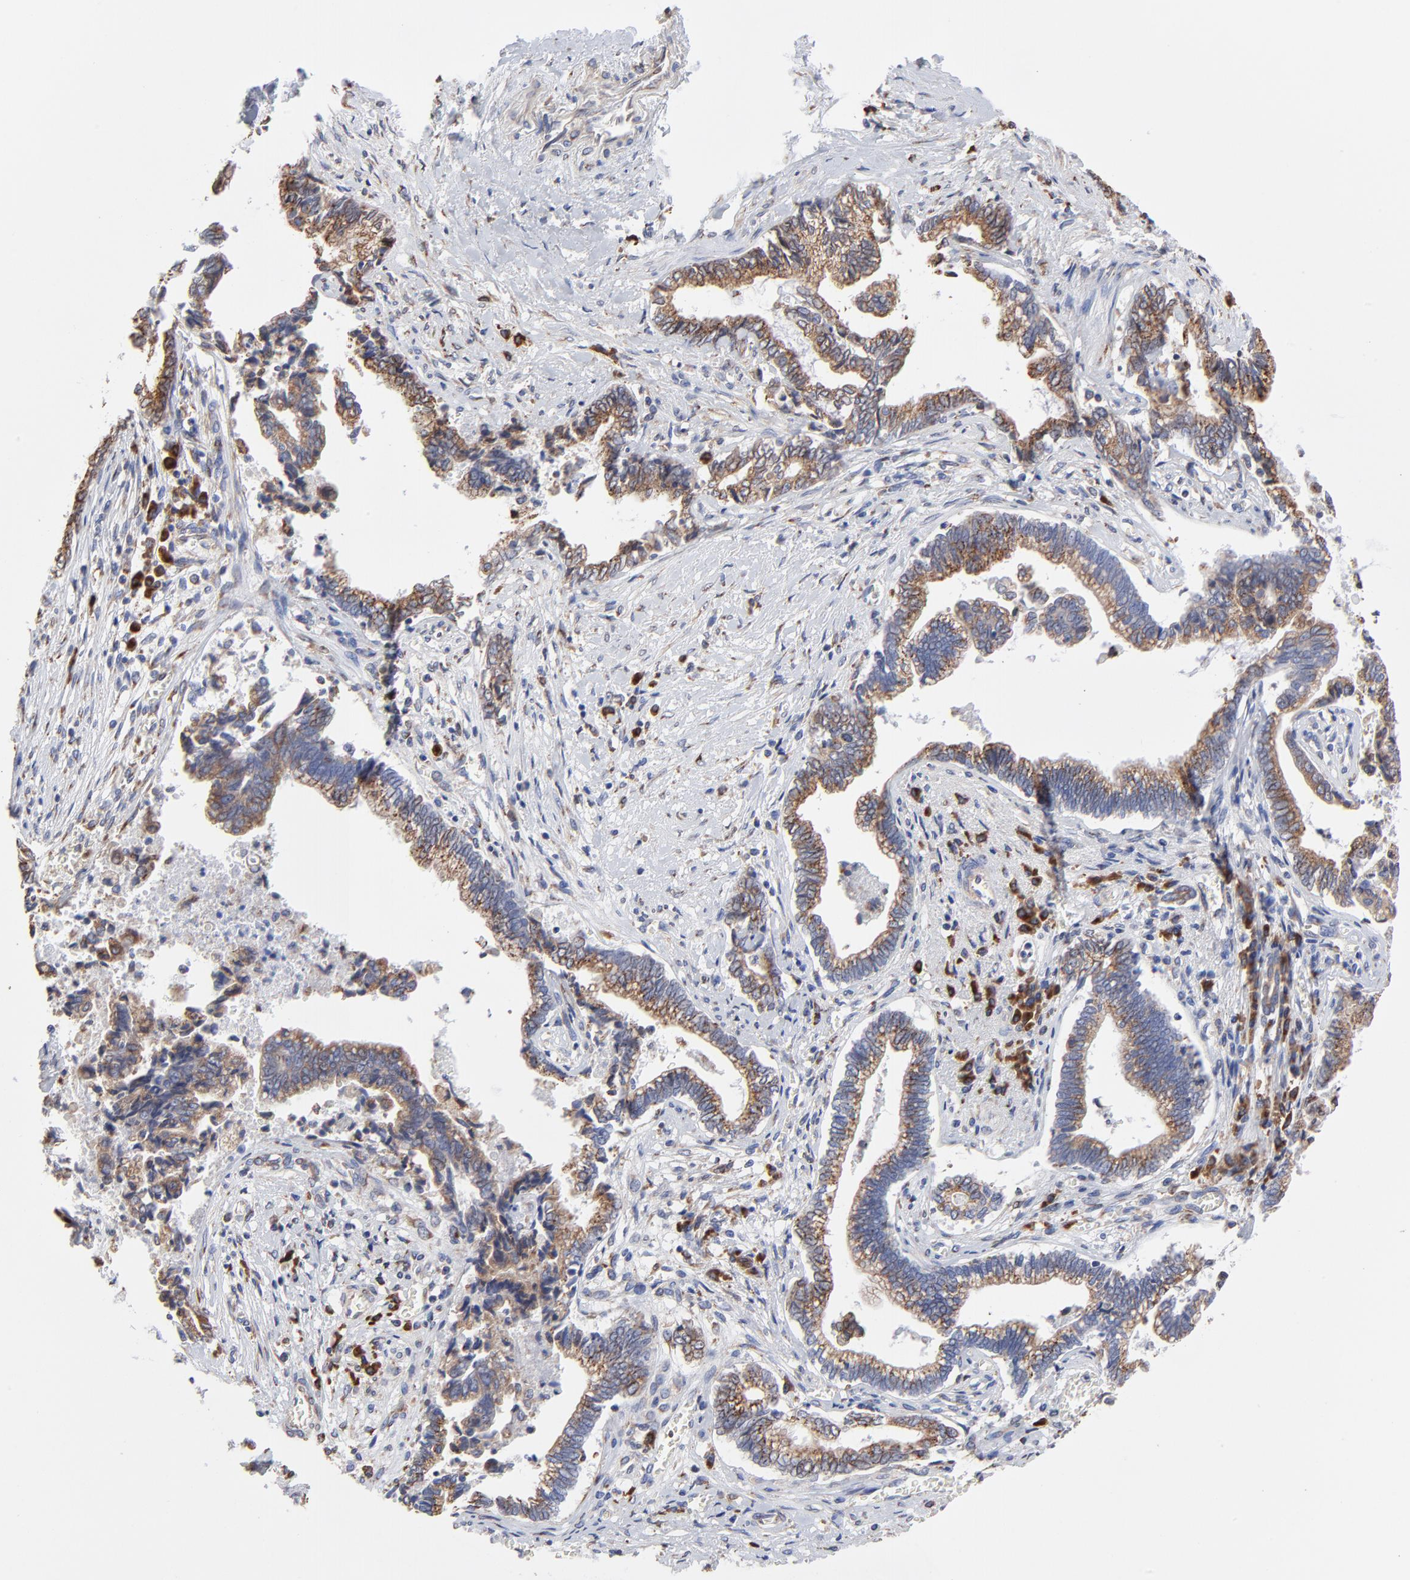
{"staining": {"intensity": "weak", "quantity": ">75%", "location": "cytoplasmic/membranous"}, "tissue": "liver cancer", "cell_type": "Tumor cells", "image_type": "cancer", "snomed": [{"axis": "morphology", "description": "Cholangiocarcinoma"}, {"axis": "topography", "description": "Liver"}], "caption": "Immunohistochemical staining of cholangiocarcinoma (liver) reveals low levels of weak cytoplasmic/membranous protein staining in about >75% of tumor cells.", "gene": "LMAN1", "patient": {"sex": "male", "age": 57}}